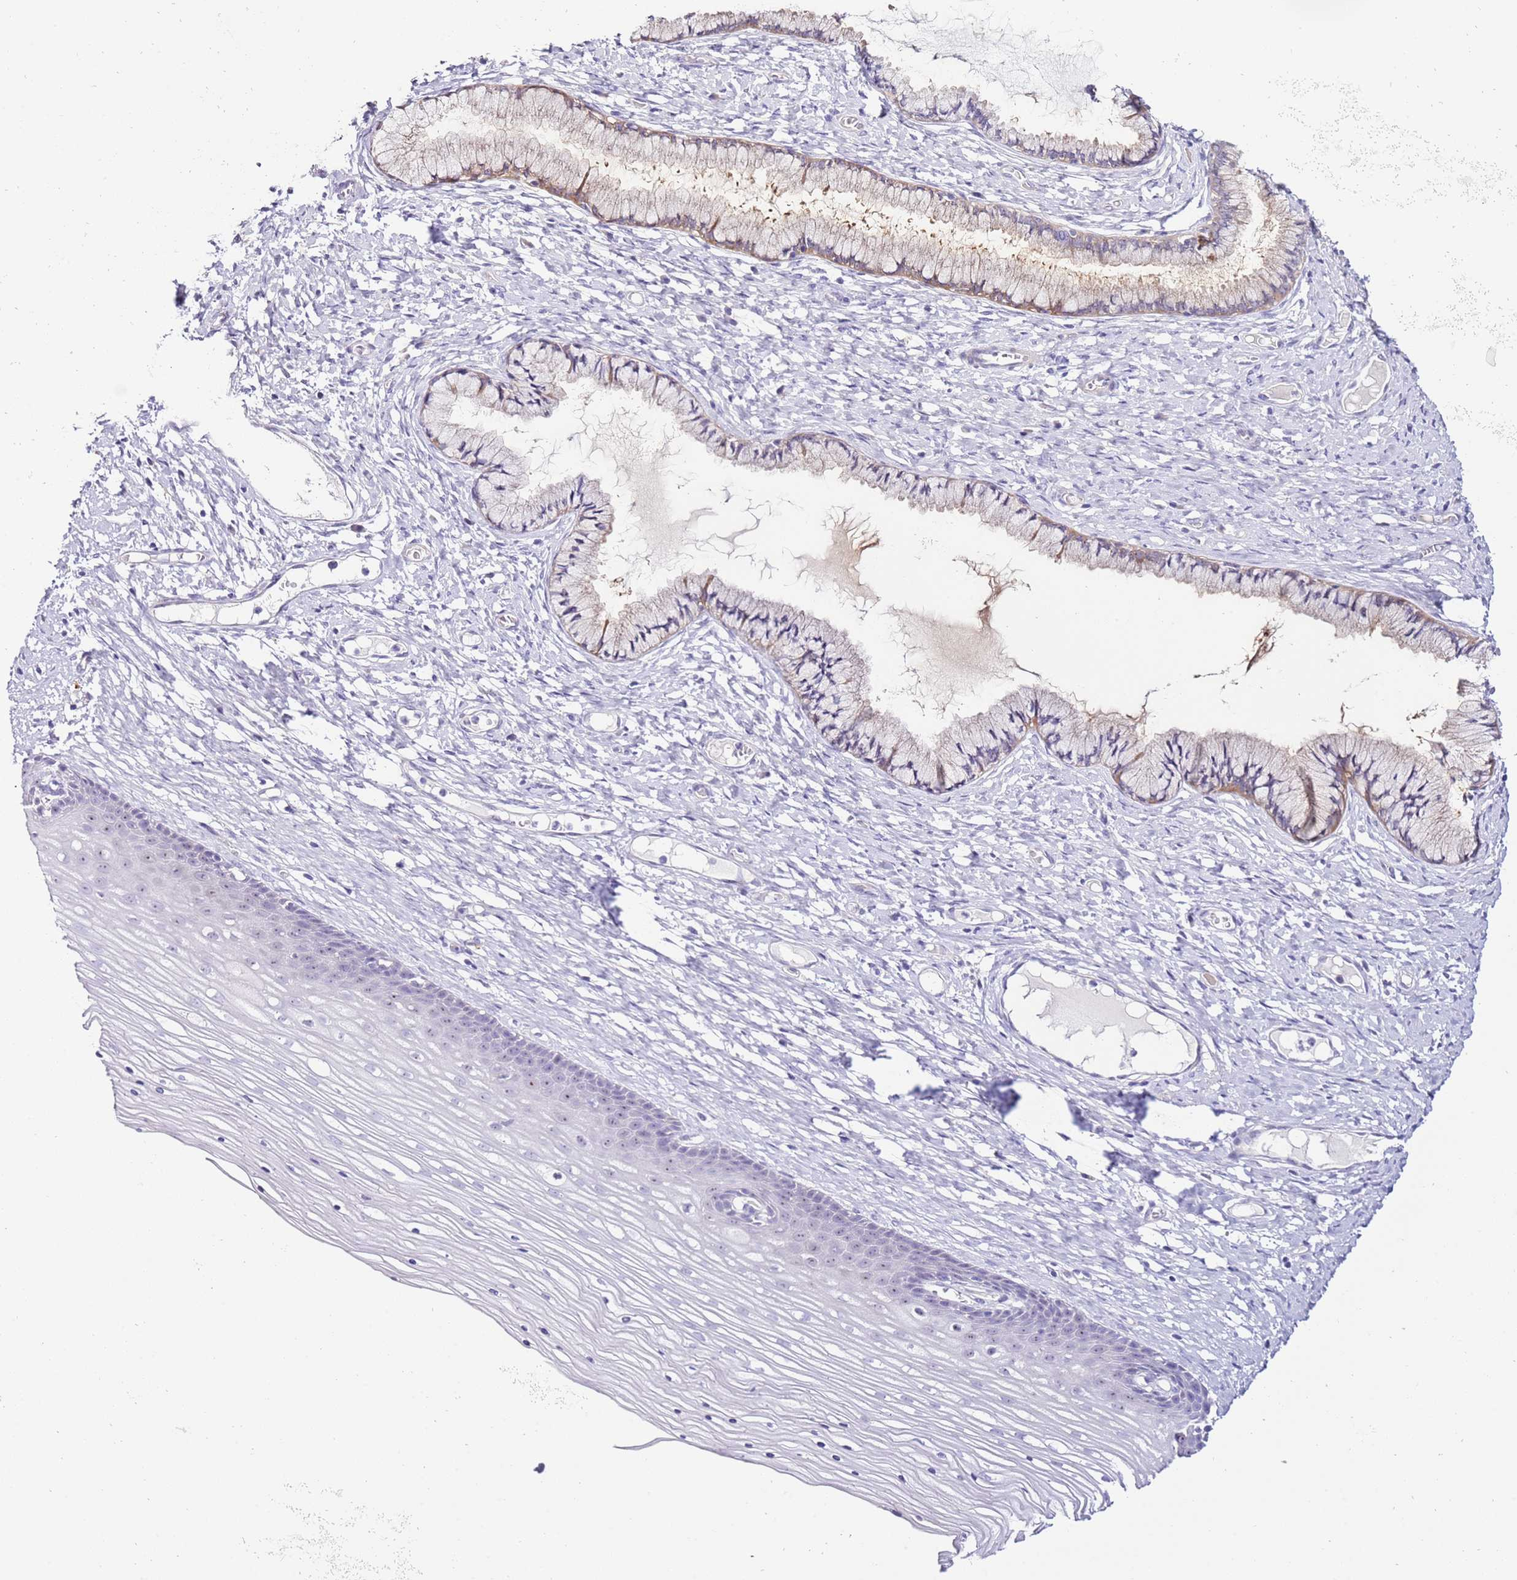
{"staining": {"intensity": "negative", "quantity": "none", "location": "none"}, "tissue": "cervix", "cell_type": "Glandular cells", "image_type": "normal", "snomed": [{"axis": "morphology", "description": "Normal tissue, NOS"}, {"axis": "topography", "description": "Cervix"}], "caption": "Human cervix stained for a protein using immunohistochemistry (IHC) displays no expression in glandular cells.", "gene": "HGD", "patient": {"sex": "female", "age": 42}}